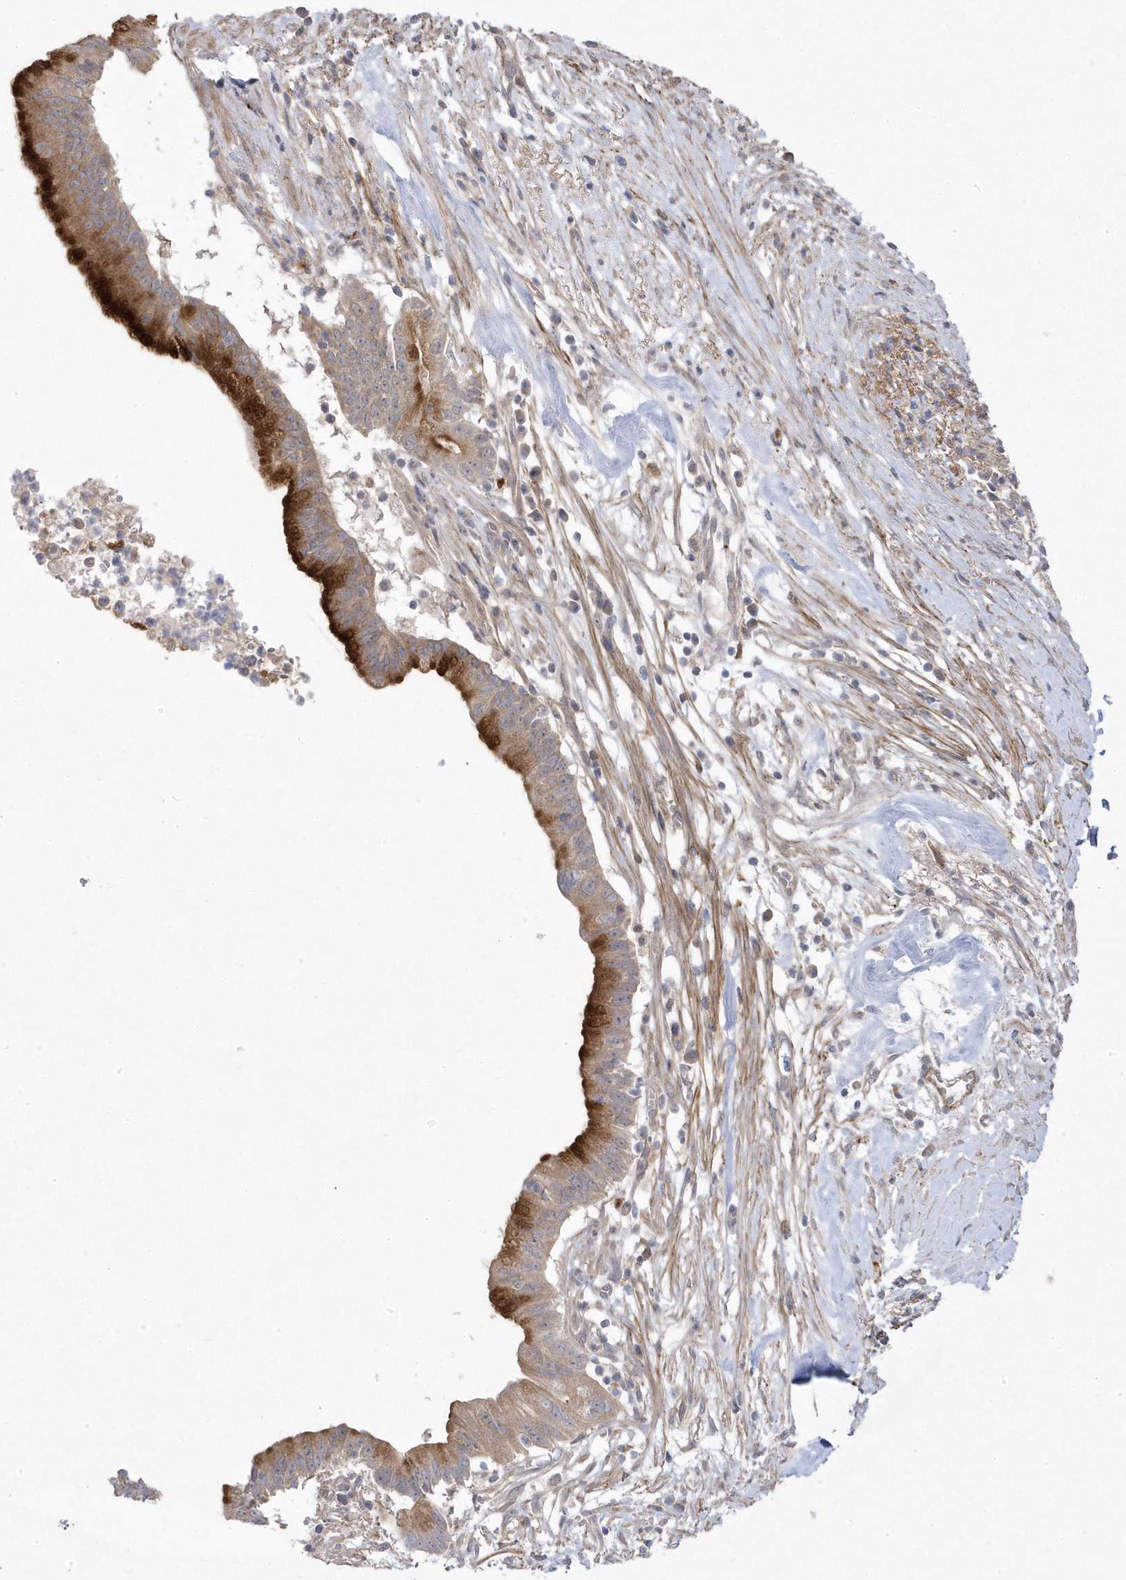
{"staining": {"intensity": "strong", "quantity": "25%-75%", "location": "cytoplasmic/membranous"}, "tissue": "pancreatic cancer", "cell_type": "Tumor cells", "image_type": "cancer", "snomed": [{"axis": "morphology", "description": "Adenocarcinoma, NOS"}, {"axis": "topography", "description": "Pancreas"}], "caption": "An IHC photomicrograph of tumor tissue is shown. Protein staining in brown highlights strong cytoplasmic/membranous positivity in pancreatic cancer (adenocarcinoma) within tumor cells.", "gene": "ANAPC1", "patient": {"sex": "male", "age": 68}}